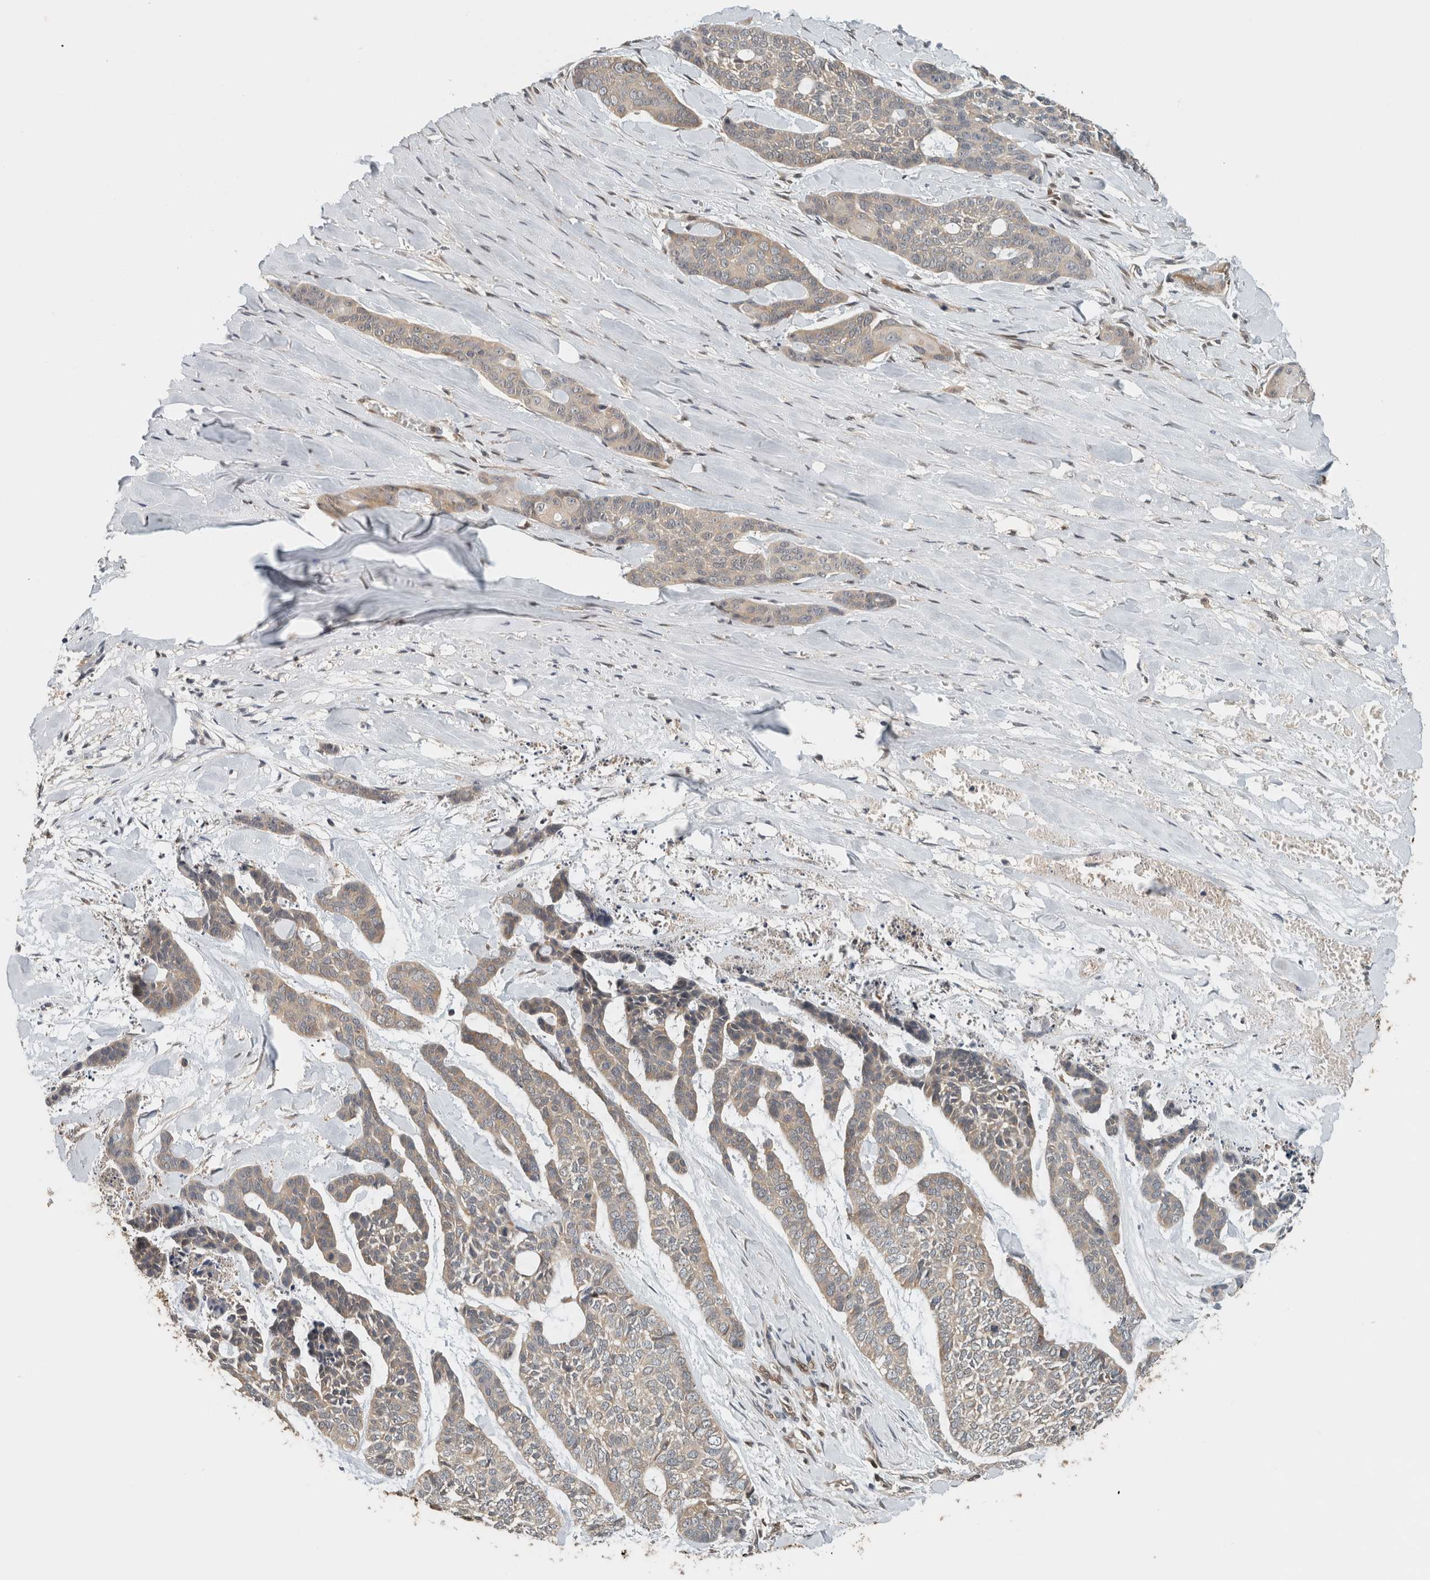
{"staining": {"intensity": "weak", "quantity": "<25%", "location": "cytoplasmic/membranous"}, "tissue": "skin cancer", "cell_type": "Tumor cells", "image_type": "cancer", "snomed": [{"axis": "morphology", "description": "Basal cell carcinoma"}, {"axis": "topography", "description": "Skin"}], "caption": "DAB (3,3'-diaminobenzidine) immunohistochemical staining of skin cancer reveals no significant positivity in tumor cells. The staining was performed using DAB (3,3'-diaminobenzidine) to visualize the protein expression in brown, while the nuclei were stained in blue with hematoxylin (Magnification: 20x).", "gene": "PFDN4", "patient": {"sex": "female", "age": 64}}